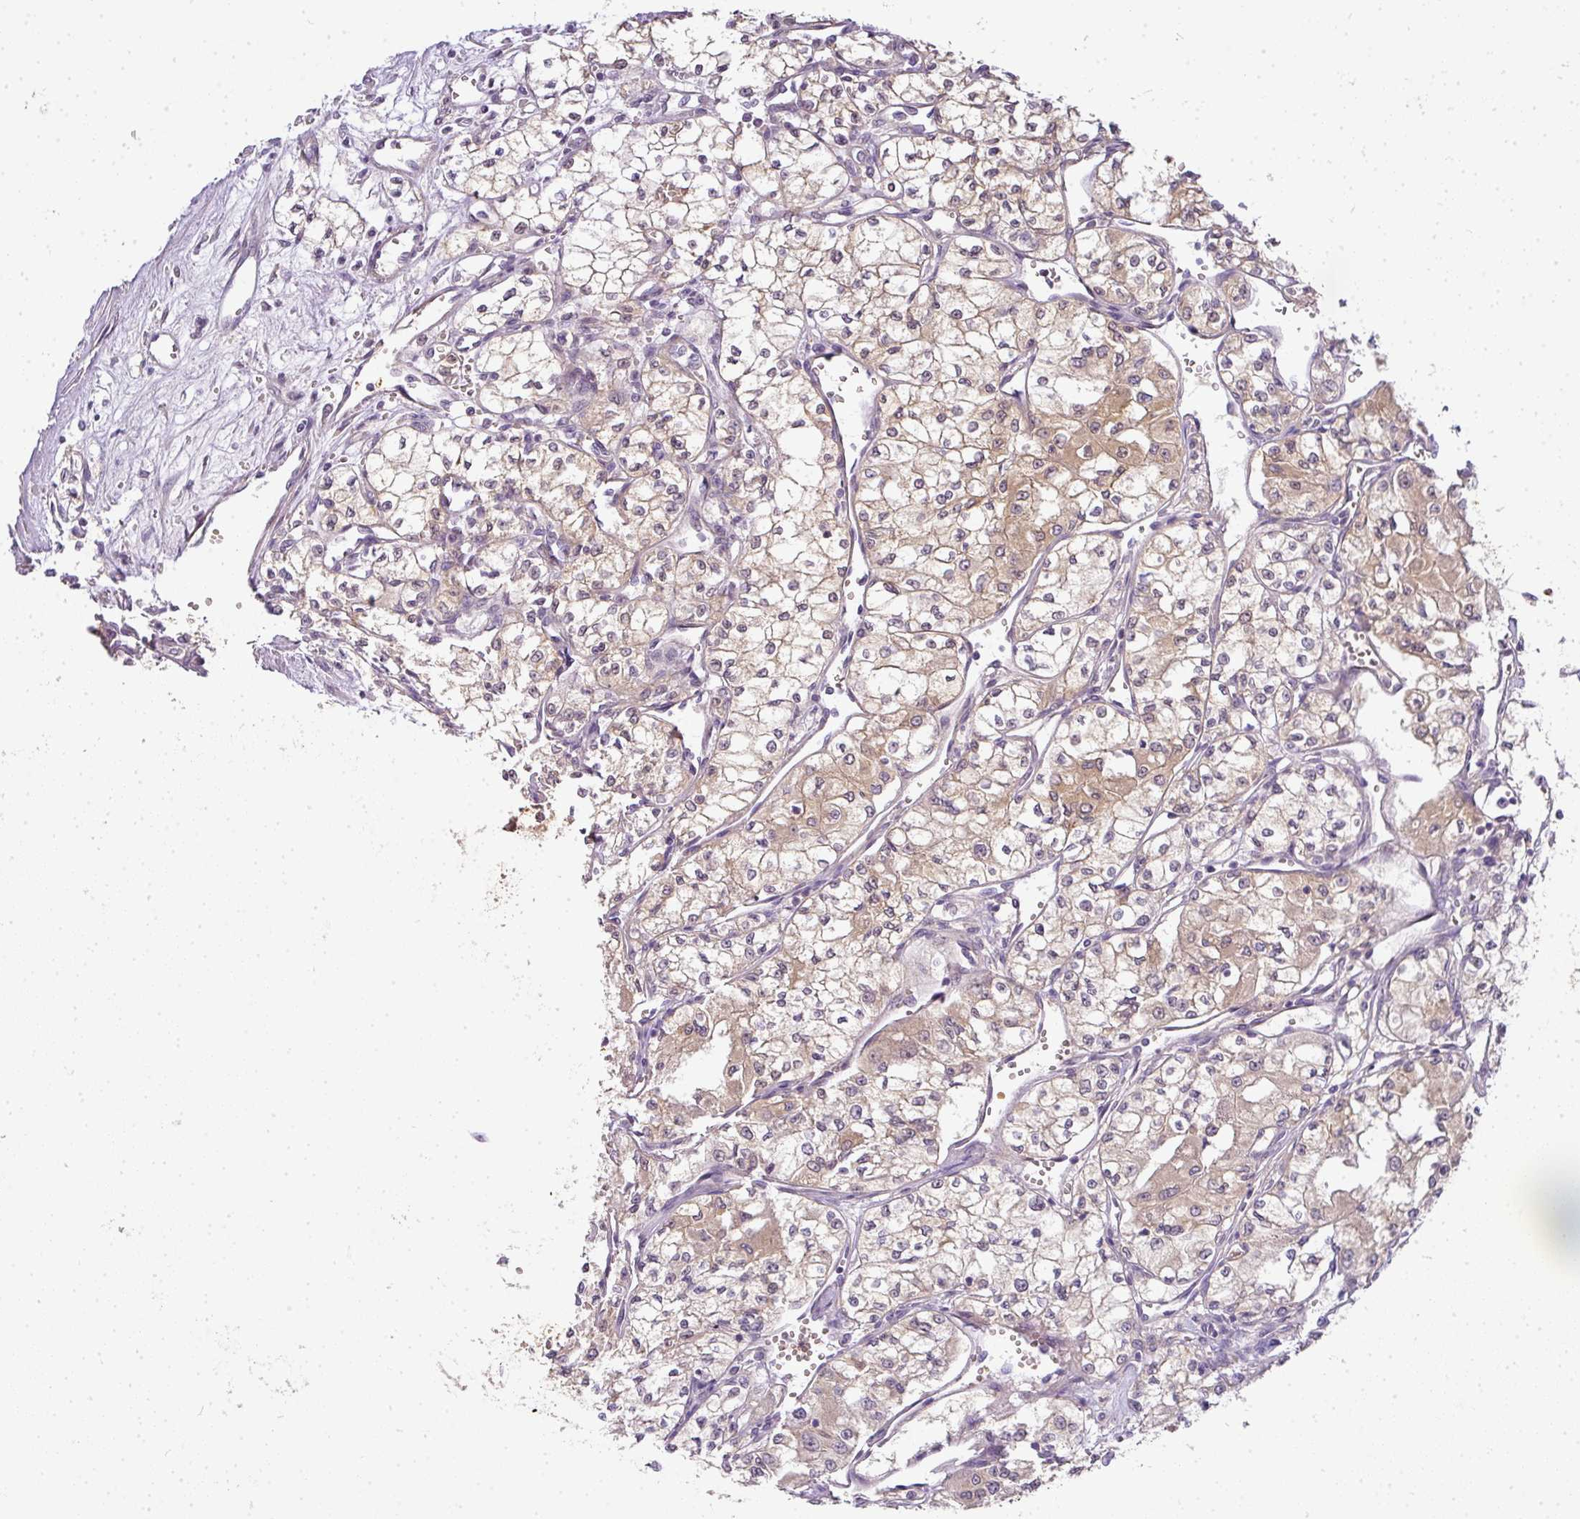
{"staining": {"intensity": "moderate", "quantity": "<25%", "location": "cytoplasmic/membranous"}, "tissue": "renal cancer", "cell_type": "Tumor cells", "image_type": "cancer", "snomed": [{"axis": "morphology", "description": "Adenocarcinoma, NOS"}, {"axis": "topography", "description": "Kidney"}], "caption": "Renal cancer stained for a protein demonstrates moderate cytoplasmic/membranous positivity in tumor cells.", "gene": "ADH5", "patient": {"sex": "male", "age": 59}}